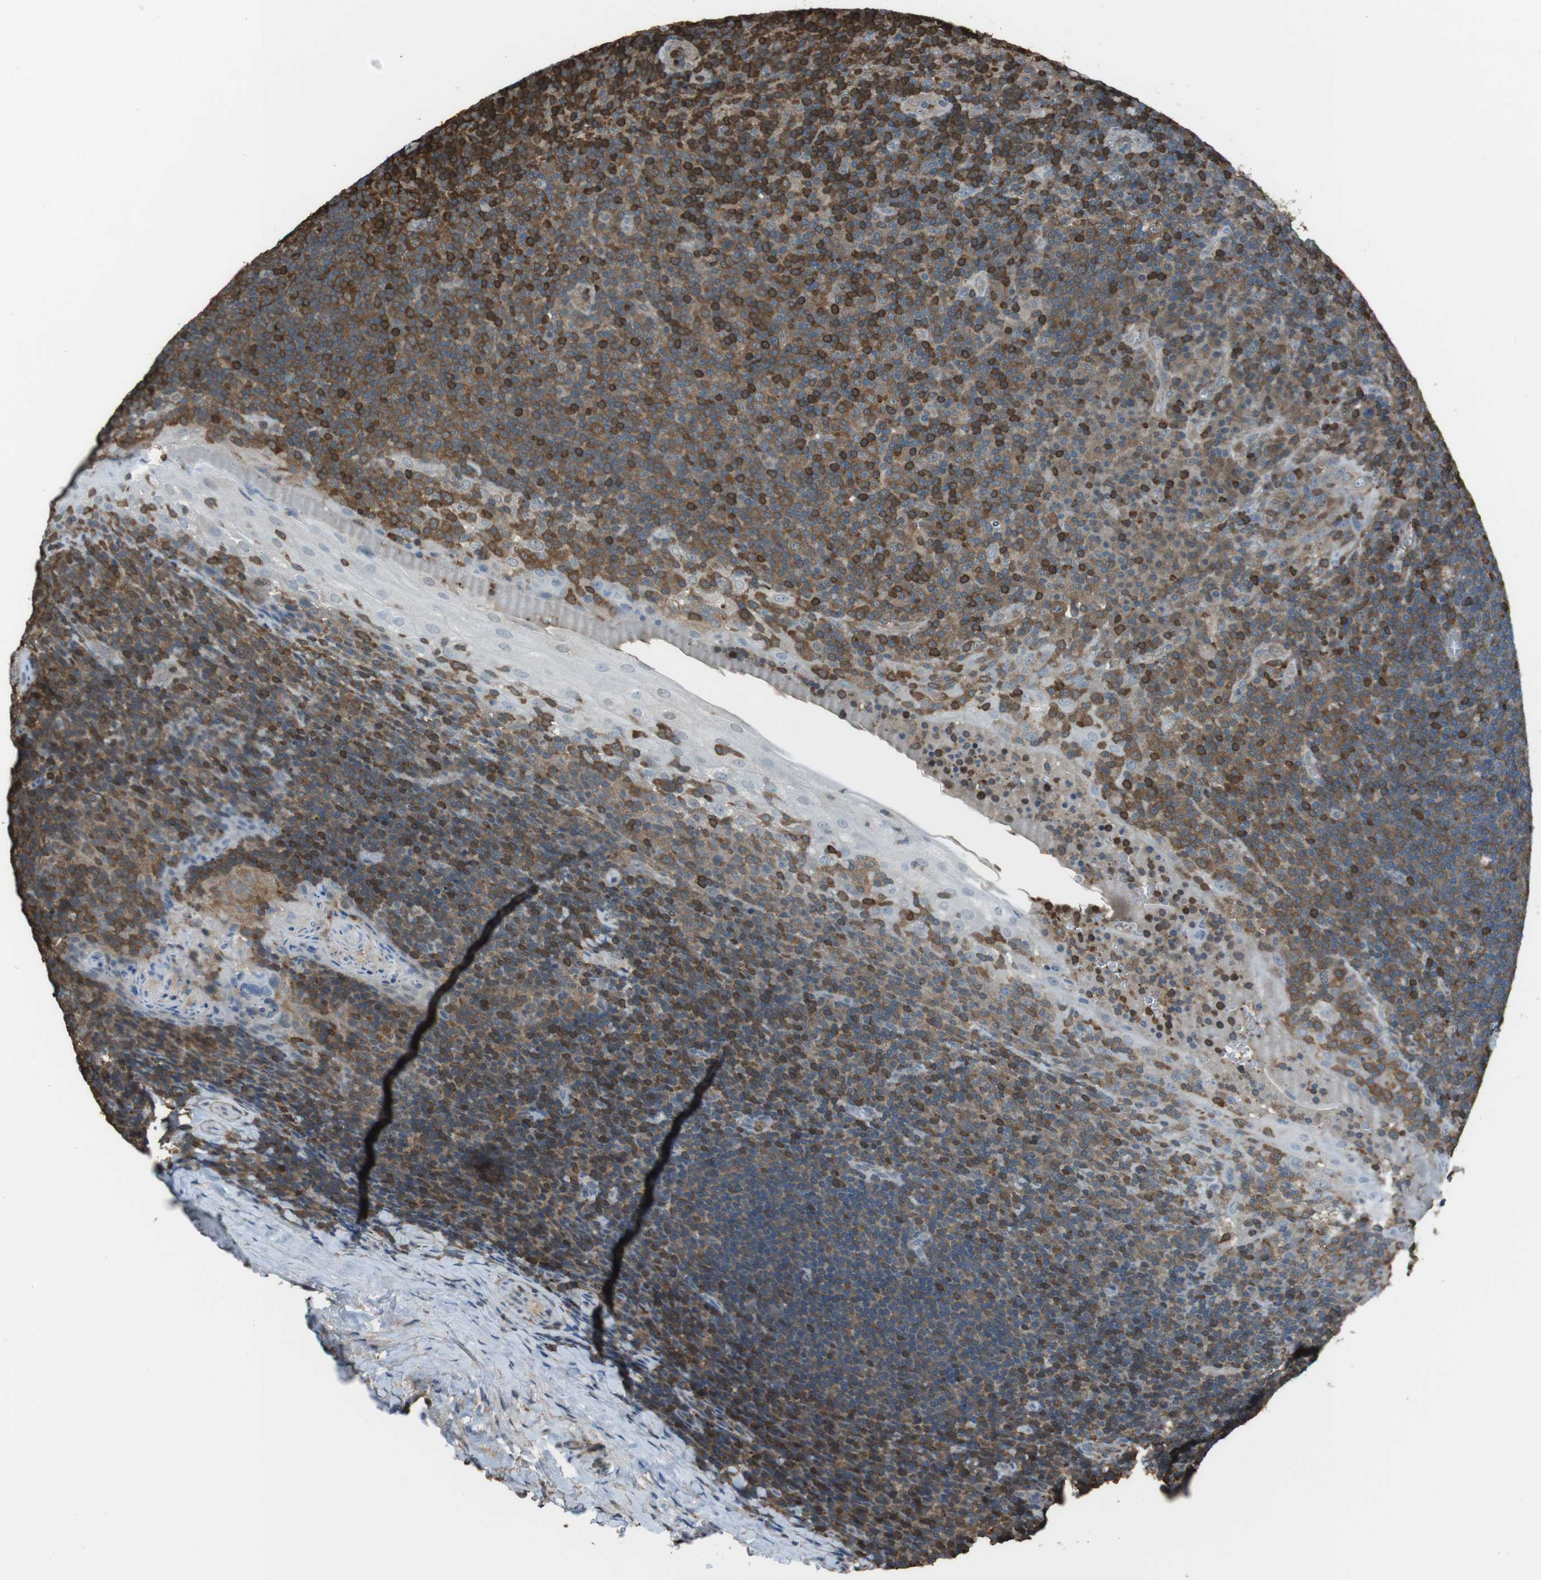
{"staining": {"intensity": "moderate", "quantity": "<25%", "location": "cytoplasmic/membranous"}, "tissue": "tonsil", "cell_type": "Germinal center cells", "image_type": "normal", "snomed": [{"axis": "morphology", "description": "Normal tissue, NOS"}, {"axis": "topography", "description": "Tonsil"}], "caption": "High-power microscopy captured an IHC micrograph of normal tonsil, revealing moderate cytoplasmic/membranous expression in approximately <25% of germinal center cells.", "gene": "TWSG1", "patient": {"sex": "male", "age": 37}}